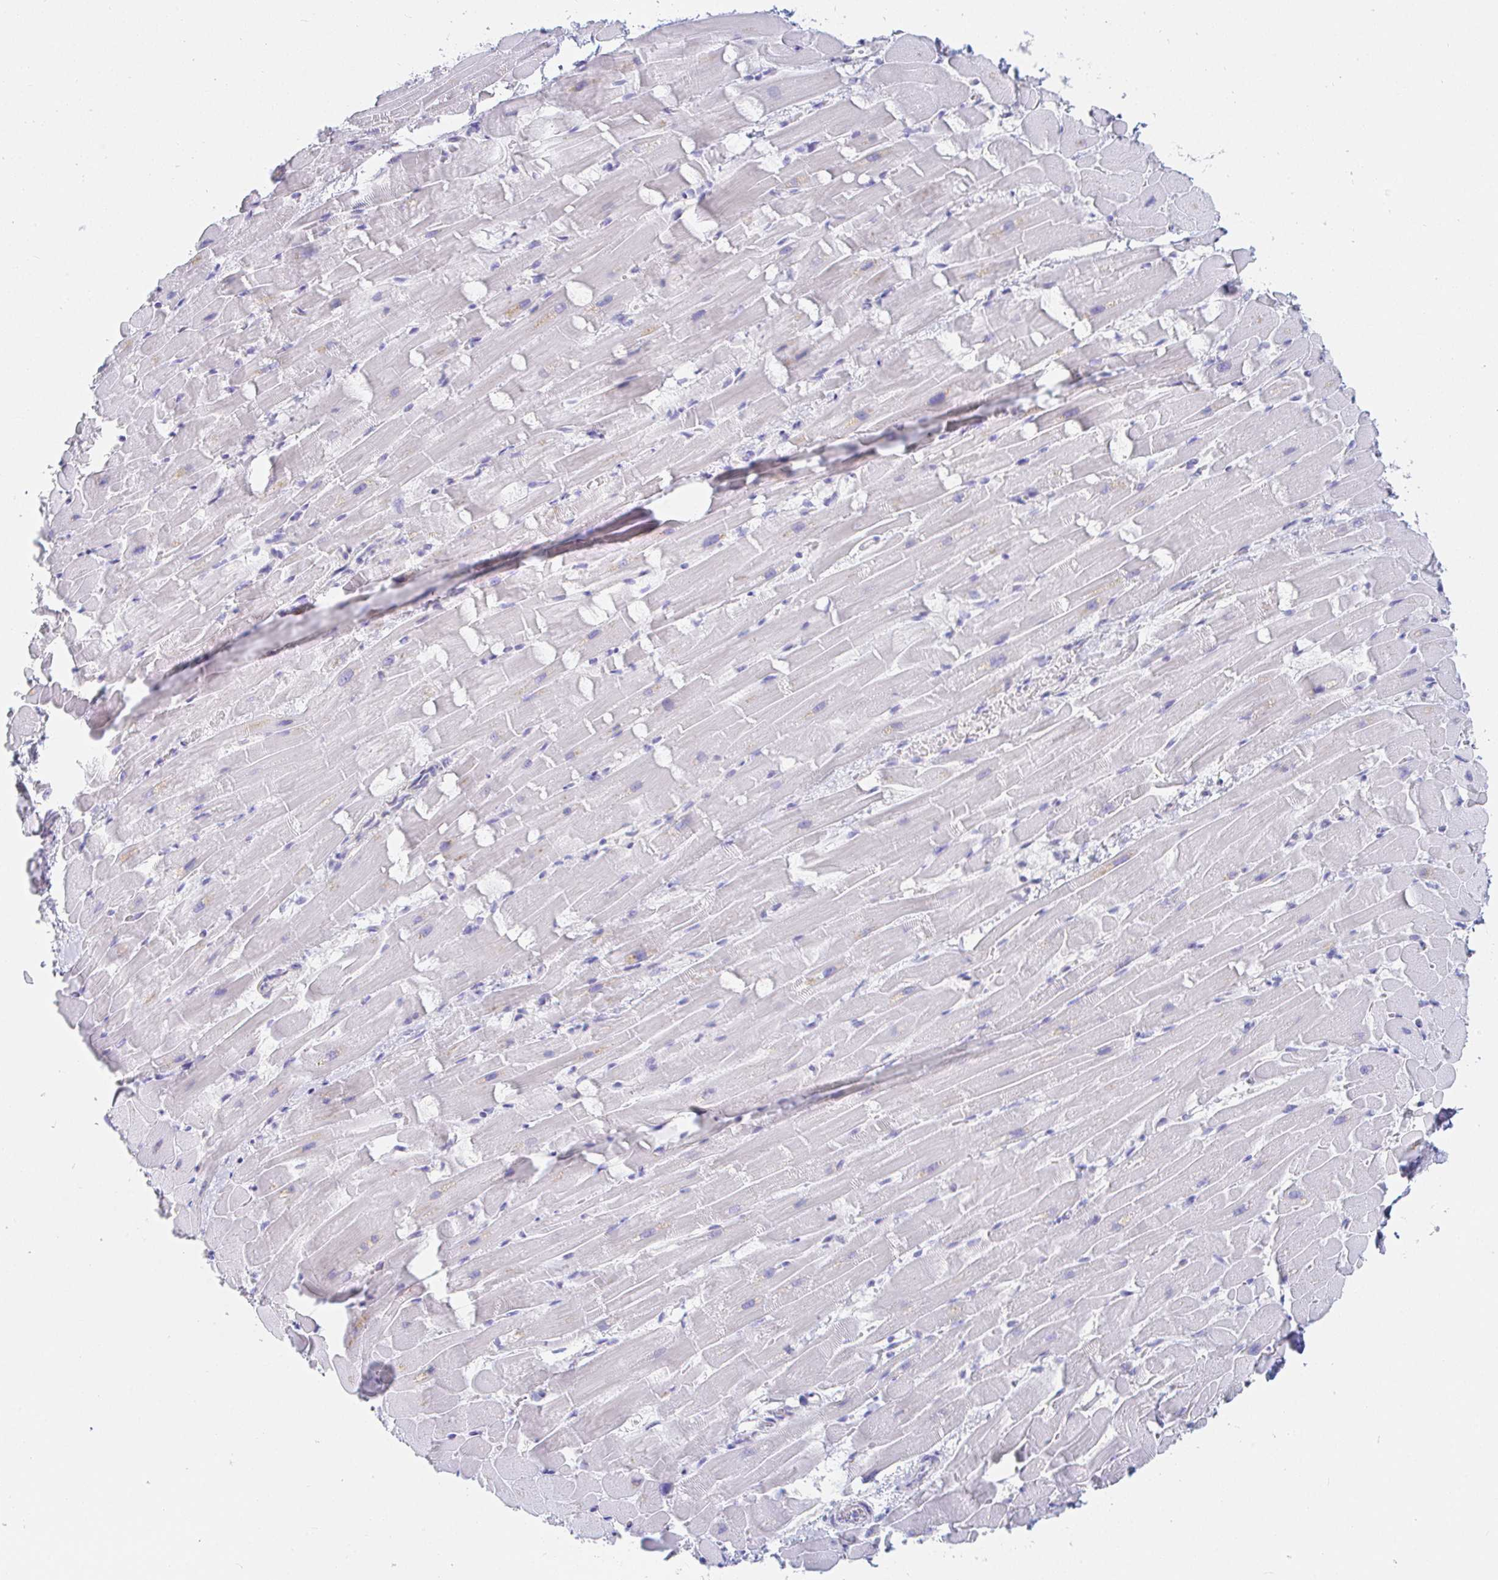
{"staining": {"intensity": "negative", "quantity": "none", "location": "none"}, "tissue": "heart muscle", "cell_type": "Cardiomyocytes", "image_type": "normal", "snomed": [{"axis": "morphology", "description": "Normal tissue, NOS"}, {"axis": "topography", "description": "Heart"}], "caption": "DAB (3,3'-diaminobenzidine) immunohistochemical staining of normal heart muscle displays no significant staining in cardiomyocytes. Brightfield microscopy of immunohistochemistry stained with DAB (3,3'-diaminobenzidine) (brown) and hematoxylin (blue), captured at high magnification.", "gene": "PDE6B", "patient": {"sex": "male", "age": 37}}